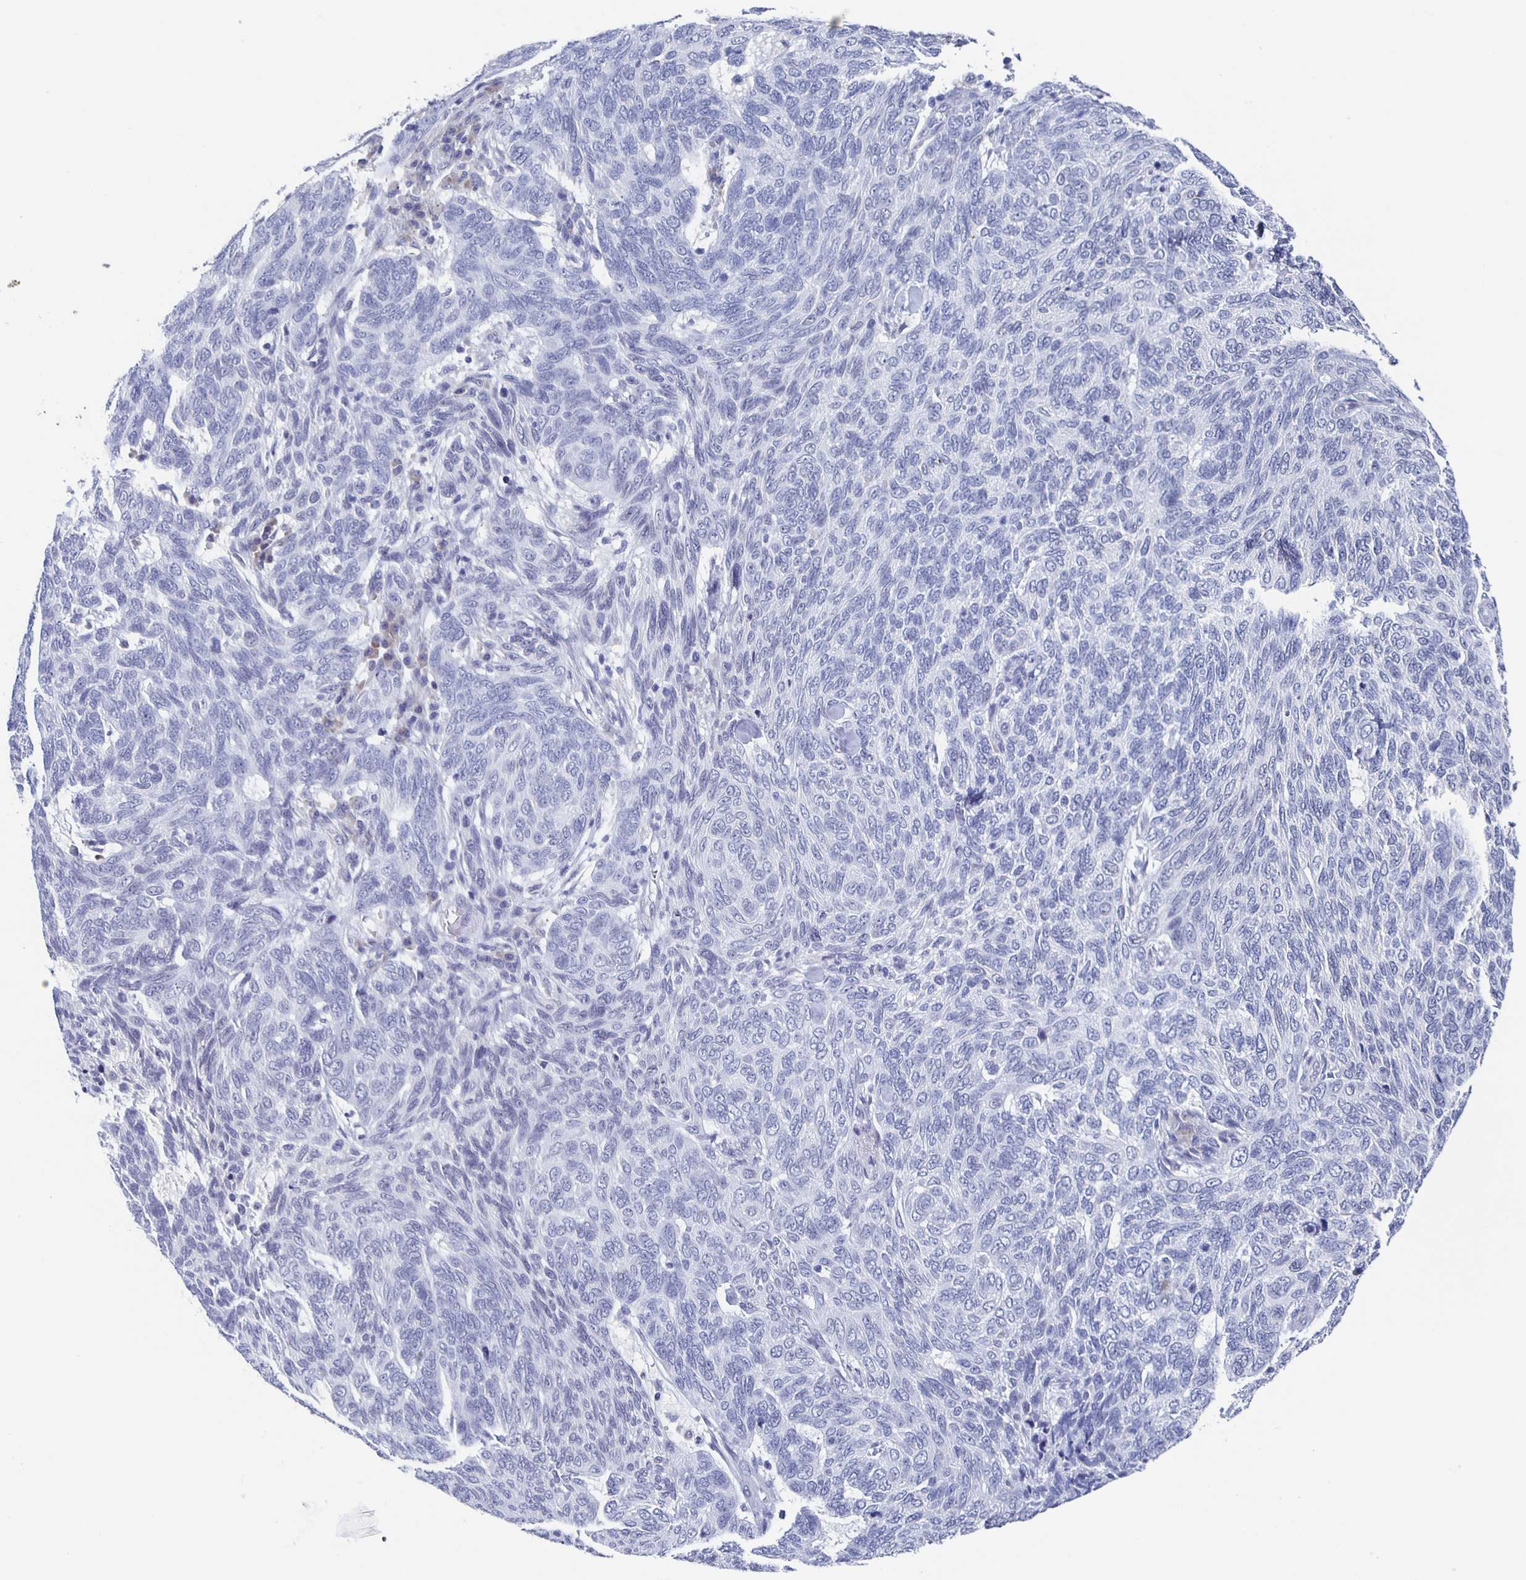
{"staining": {"intensity": "negative", "quantity": "none", "location": "none"}, "tissue": "skin cancer", "cell_type": "Tumor cells", "image_type": "cancer", "snomed": [{"axis": "morphology", "description": "Basal cell carcinoma"}, {"axis": "topography", "description": "Skin"}], "caption": "The IHC micrograph has no significant expression in tumor cells of skin cancer tissue.", "gene": "CCDC17", "patient": {"sex": "female", "age": 65}}